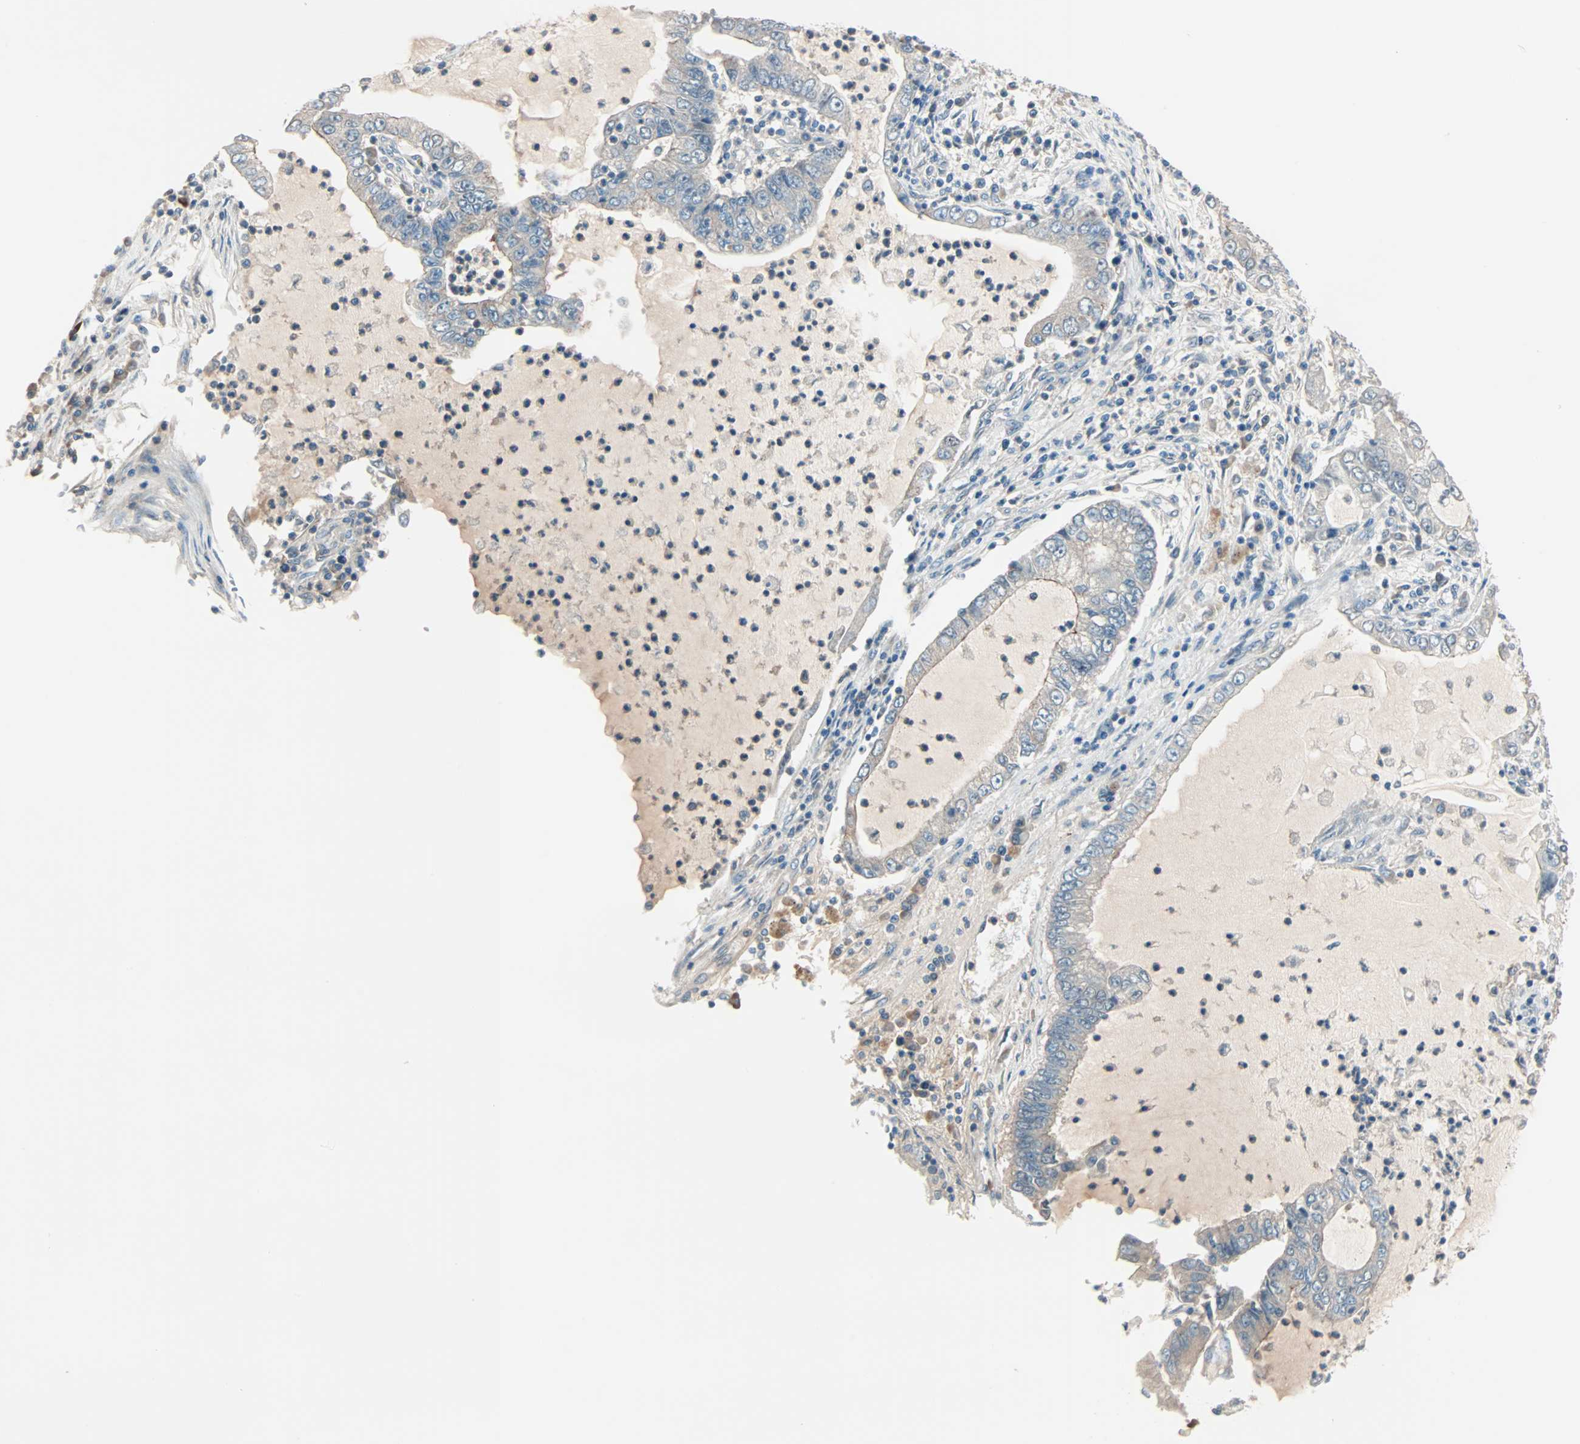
{"staining": {"intensity": "weak", "quantity": "<25%", "location": "cytoplasmic/membranous"}, "tissue": "lung cancer", "cell_type": "Tumor cells", "image_type": "cancer", "snomed": [{"axis": "morphology", "description": "Adenocarcinoma, NOS"}, {"axis": "topography", "description": "Lung"}], "caption": "Photomicrograph shows no protein expression in tumor cells of lung cancer (adenocarcinoma) tissue.", "gene": "SMIM8", "patient": {"sex": "female", "age": 51}}